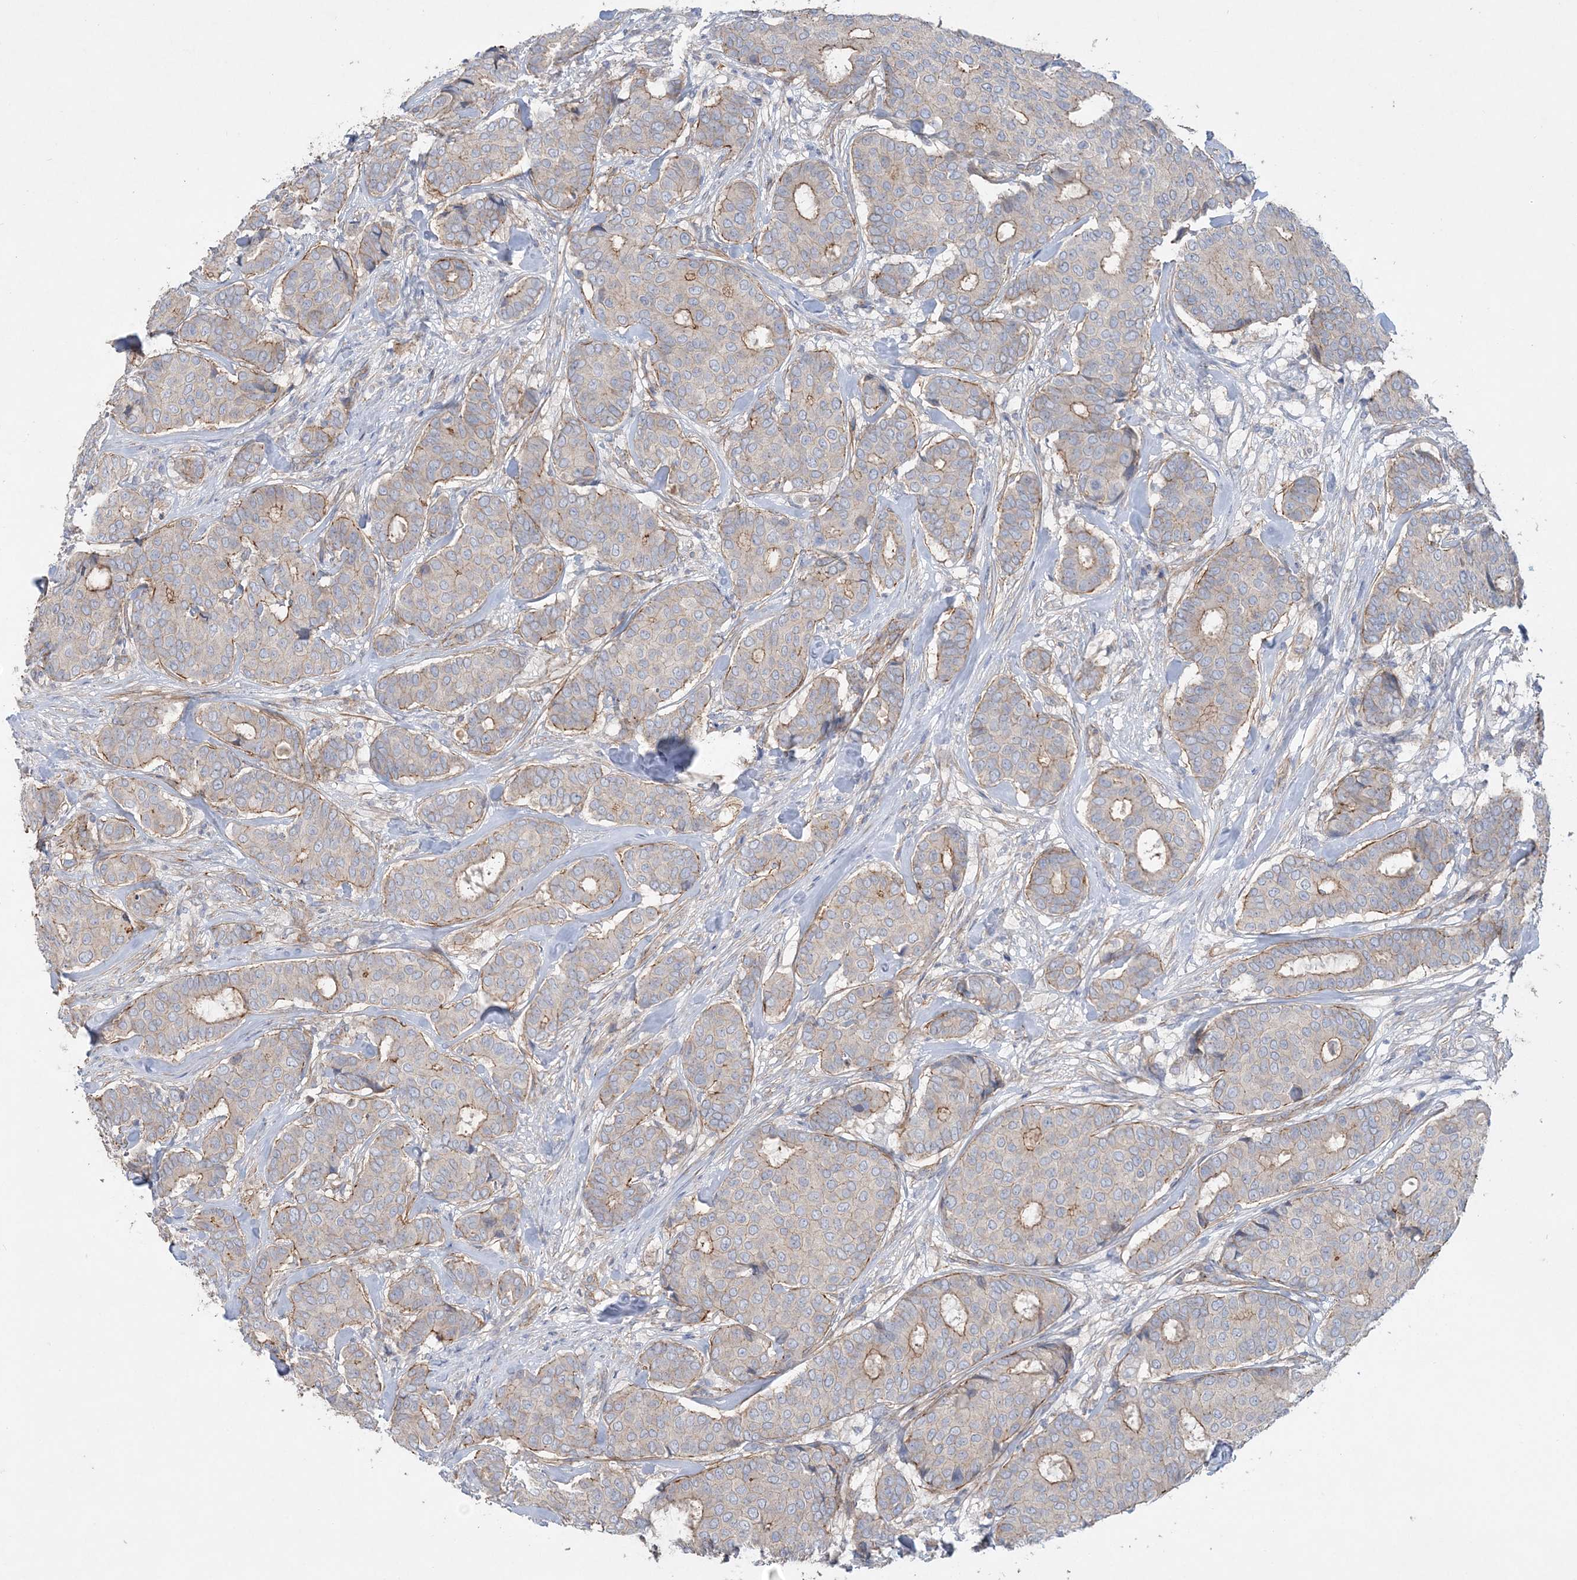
{"staining": {"intensity": "moderate", "quantity": "<25%", "location": "cytoplasmic/membranous"}, "tissue": "breast cancer", "cell_type": "Tumor cells", "image_type": "cancer", "snomed": [{"axis": "morphology", "description": "Duct carcinoma"}, {"axis": "topography", "description": "Breast"}], "caption": "About <25% of tumor cells in human breast cancer (infiltrating ductal carcinoma) display moderate cytoplasmic/membranous protein expression as visualized by brown immunohistochemical staining.", "gene": "PIGC", "patient": {"sex": "female", "age": 75}}